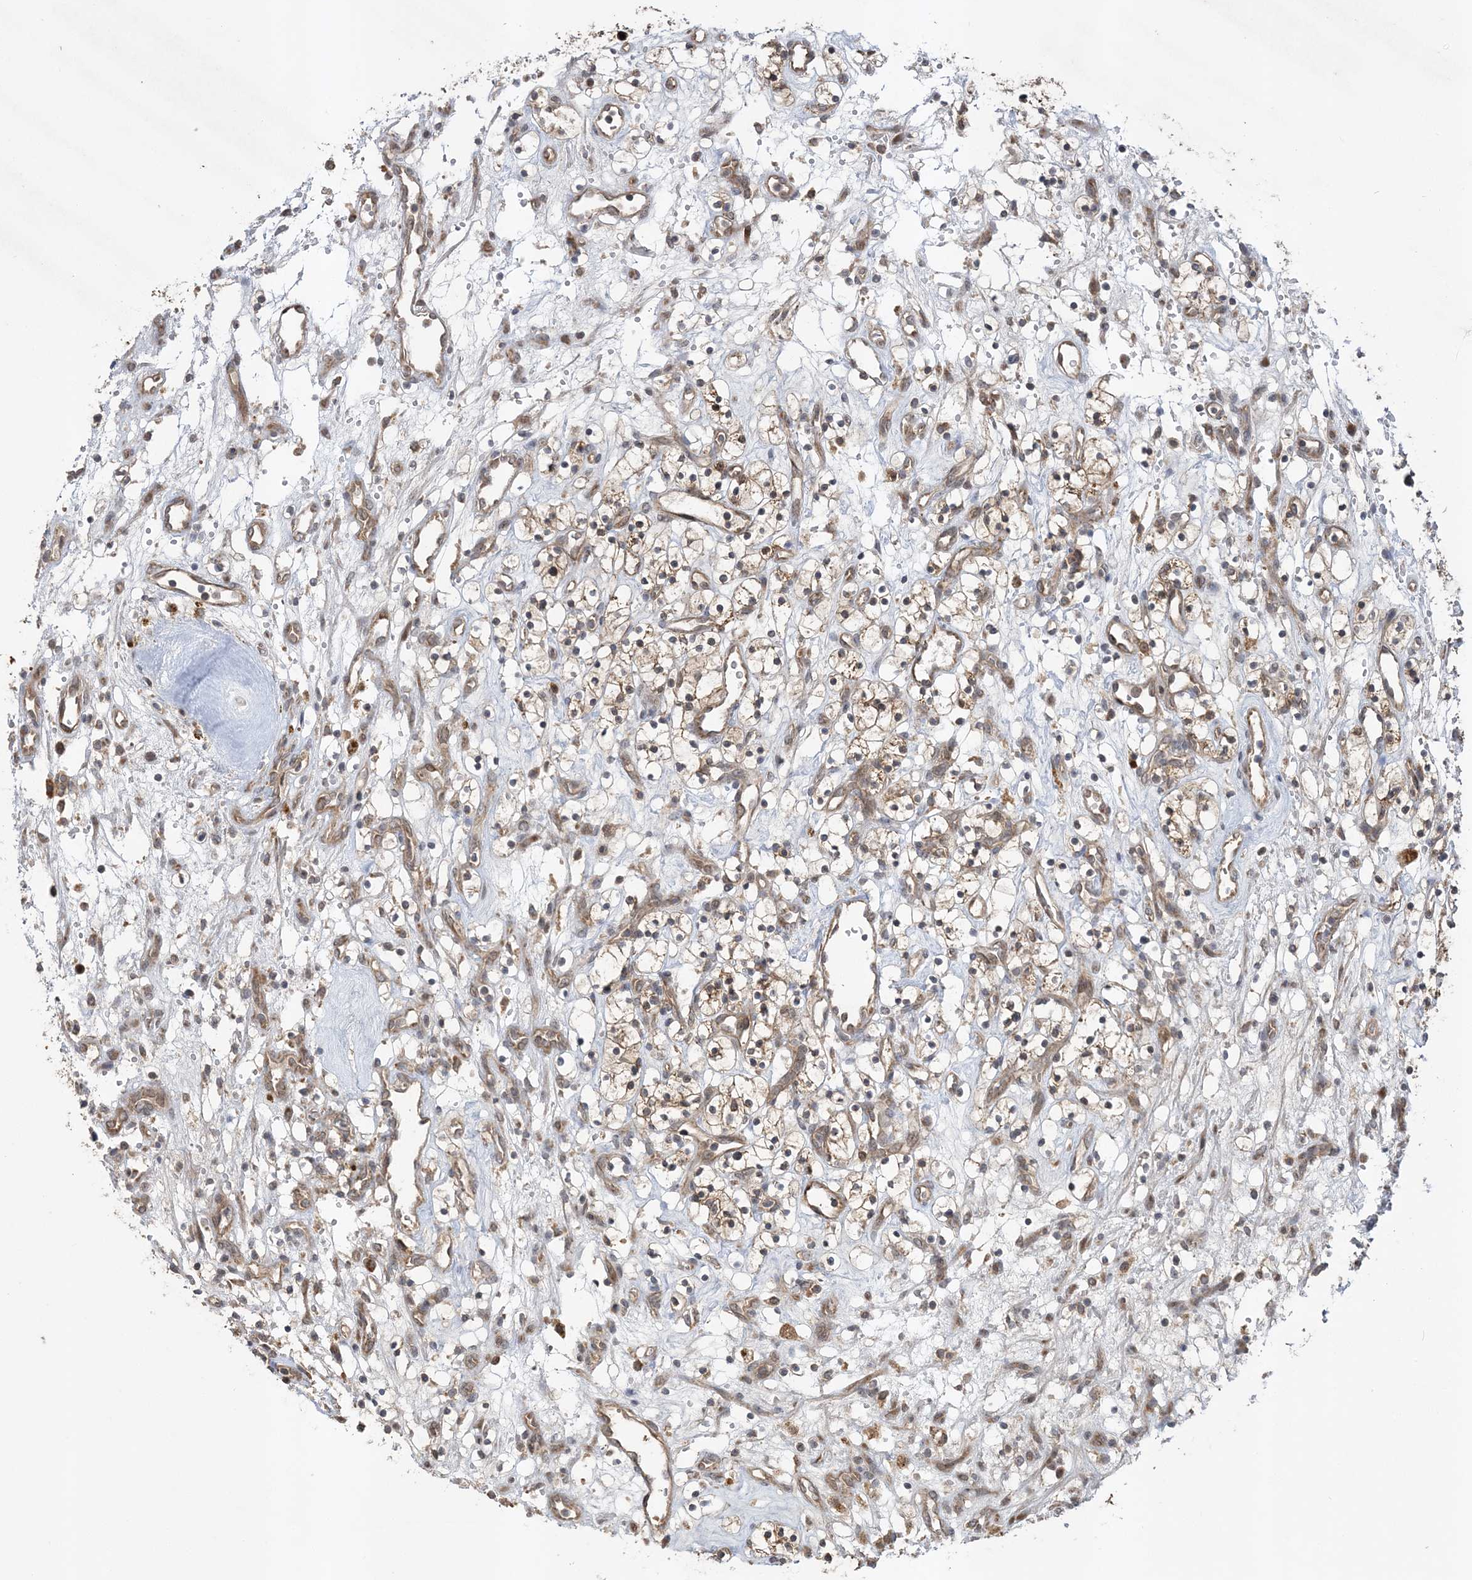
{"staining": {"intensity": "weak", "quantity": ">75%", "location": "cytoplasmic/membranous"}, "tissue": "renal cancer", "cell_type": "Tumor cells", "image_type": "cancer", "snomed": [{"axis": "morphology", "description": "Adenocarcinoma, NOS"}, {"axis": "topography", "description": "Kidney"}], "caption": "High-magnification brightfield microscopy of renal adenocarcinoma stained with DAB (3,3'-diaminobenzidine) (brown) and counterstained with hematoxylin (blue). tumor cells exhibit weak cytoplasmic/membranous expression is identified in about>75% of cells.", "gene": "MMADHC", "patient": {"sex": "female", "age": 57}}